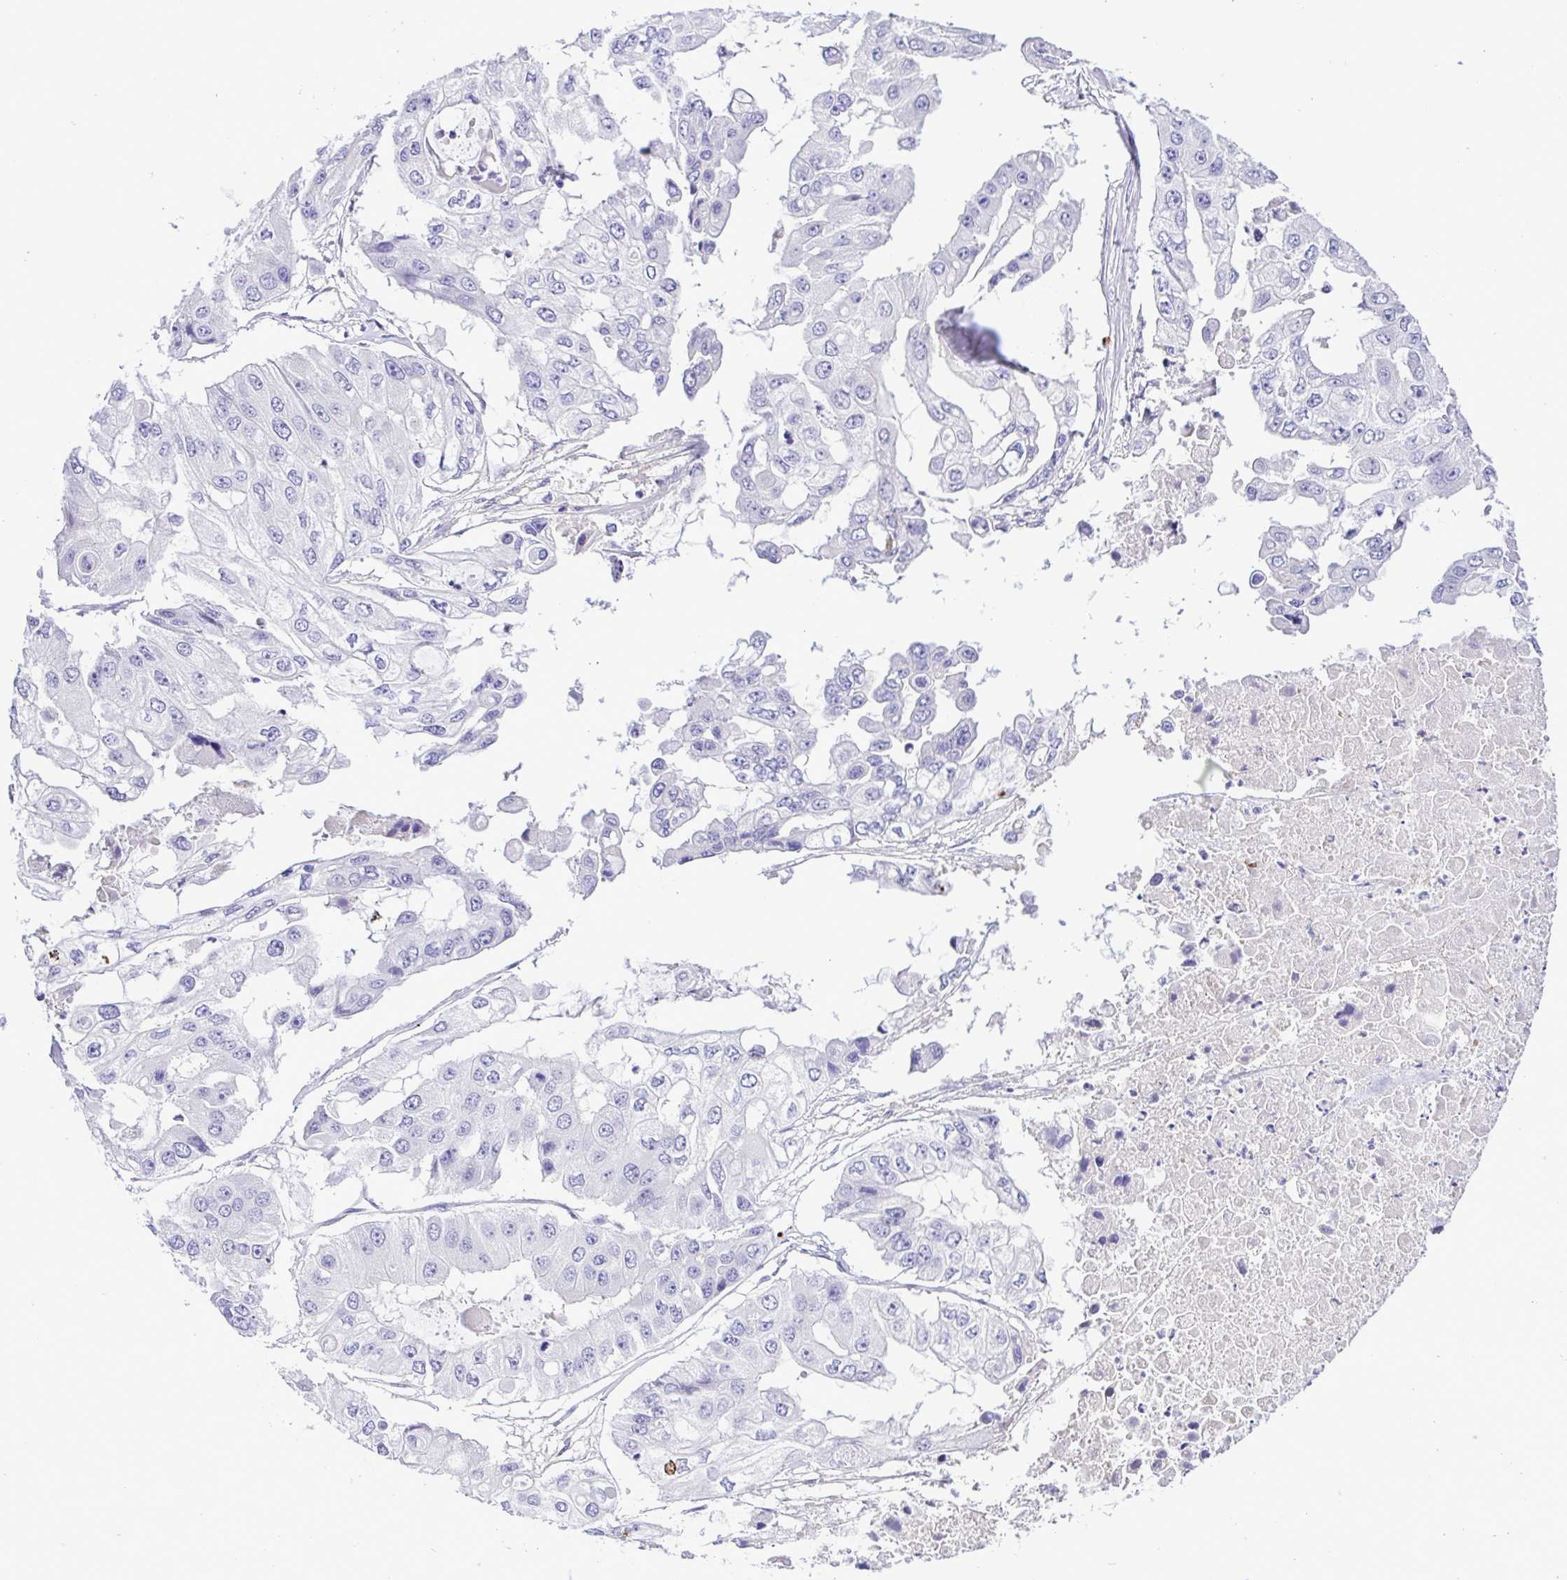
{"staining": {"intensity": "negative", "quantity": "none", "location": "none"}, "tissue": "ovarian cancer", "cell_type": "Tumor cells", "image_type": "cancer", "snomed": [{"axis": "morphology", "description": "Cystadenocarcinoma, serous, NOS"}, {"axis": "topography", "description": "Ovary"}], "caption": "IHC histopathology image of human serous cystadenocarcinoma (ovarian) stained for a protein (brown), which displays no positivity in tumor cells.", "gene": "GABBR2", "patient": {"sex": "female", "age": 56}}